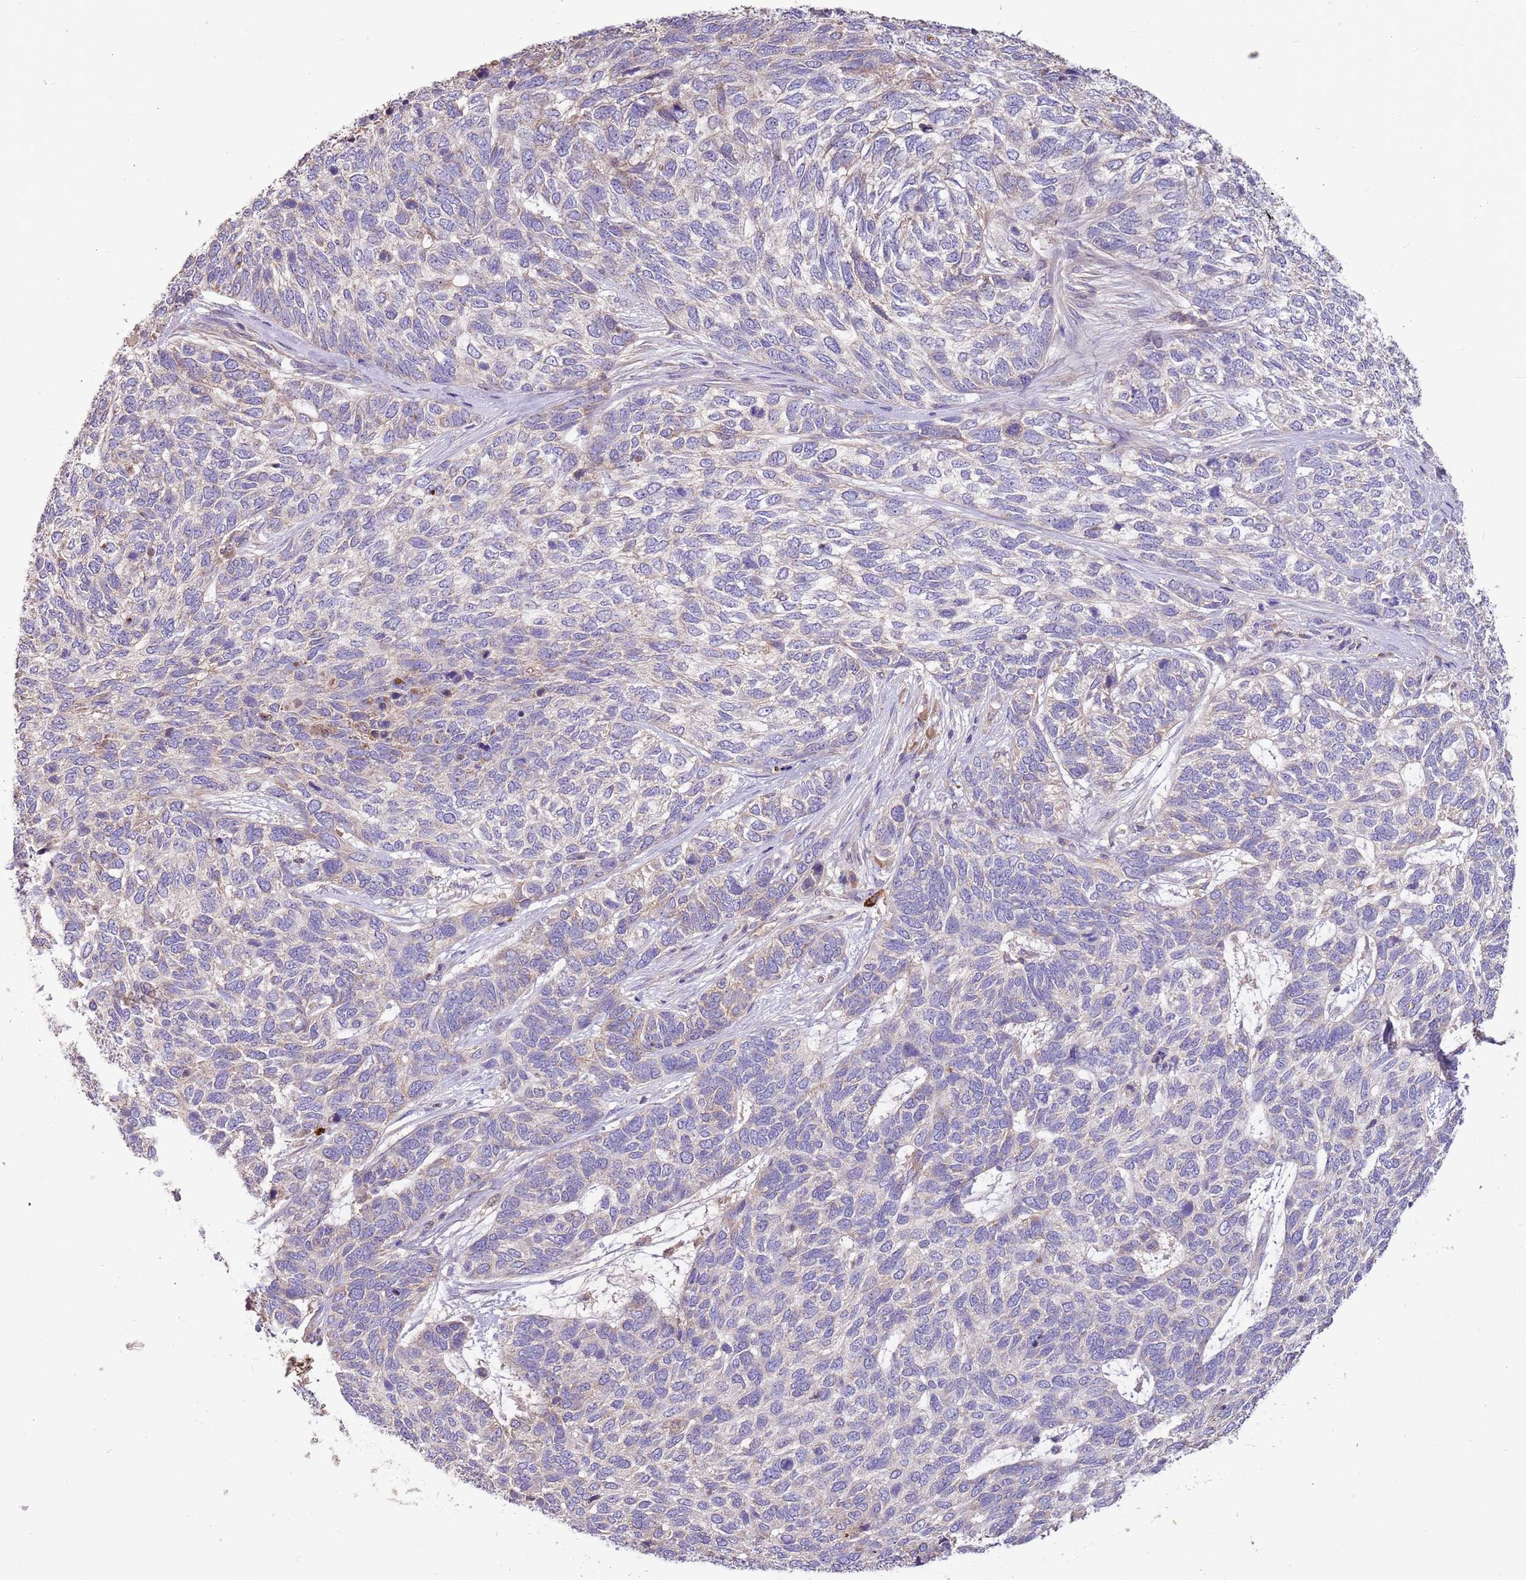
{"staining": {"intensity": "negative", "quantity": "none", "location": "none"}, "tissue": "skin cancer", "cell_type": "Tumor cells", "image_type": "cancer", "snomed": [{"axis": "morphology", "description": "Basal cell carcinoma"}, {"axis": "topography", "description": "Skin"}], "caption": "There is no significant staining in tumor cells of skin basal cell carcinoma.", "gene": "TRMO", "patient": {"sex": "female", "age": 65}}